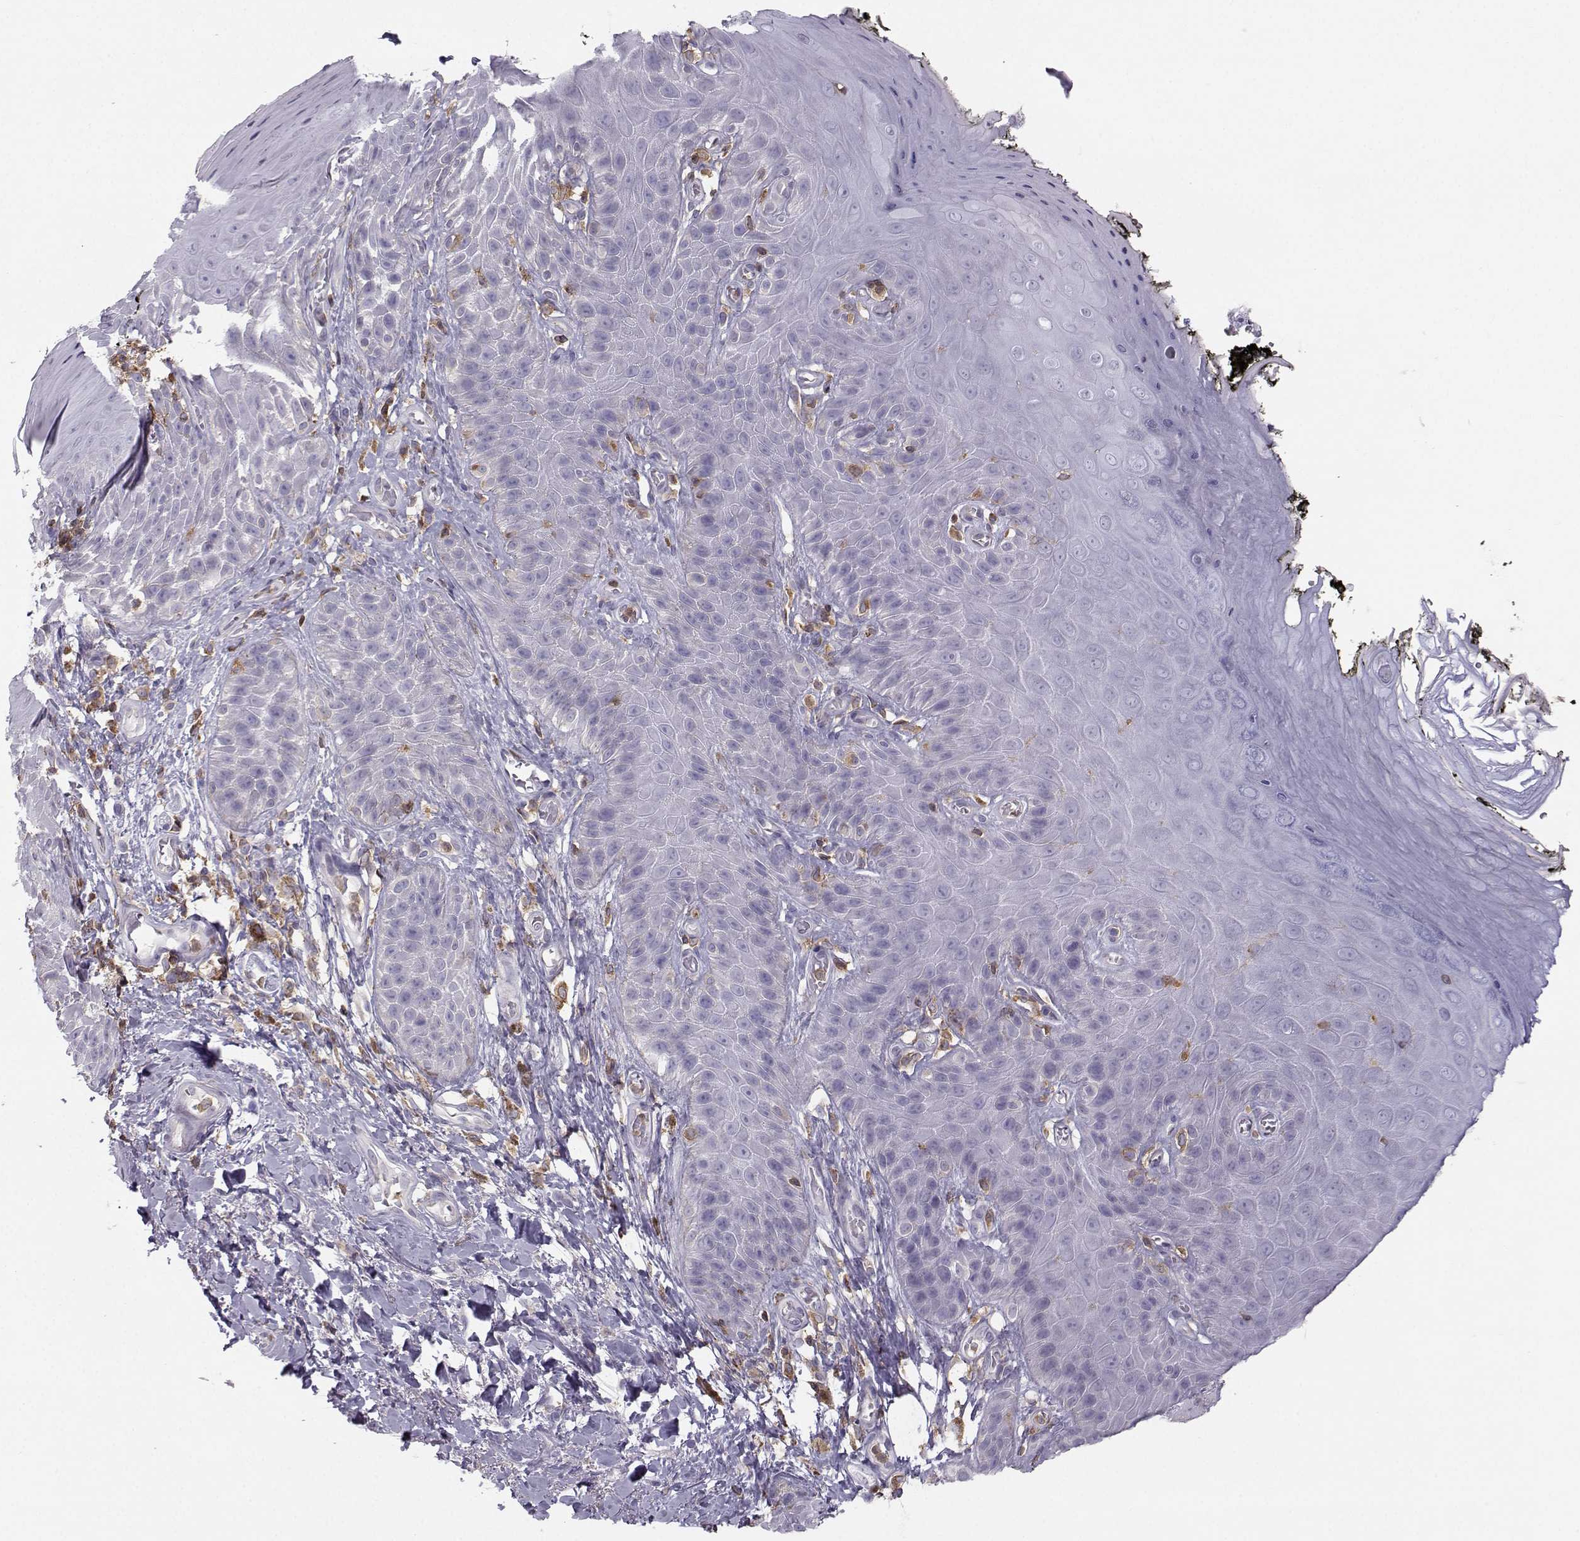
{"staining": {"intensity": "negative", "quantity": "none", "location": "none"}, "tissue": "skin", "cell_type": "Epidermal cells", "image_type": "normal", "snomed": [{"axis": "morphology", "description": "Normal tissue, NOS"}, {"axis": "topography", "description": "Anal"}, {"axis": "topography", "description": "Peripheral nerve tissue"}], "caption": "DAB (3,3'-diaminobenzidine) immunohistochemical staining of benign skin exhibits no significant staining in epidermal cells.", "gene": "ZBTB32", "patient": {"sex": "male", "age": 53}}